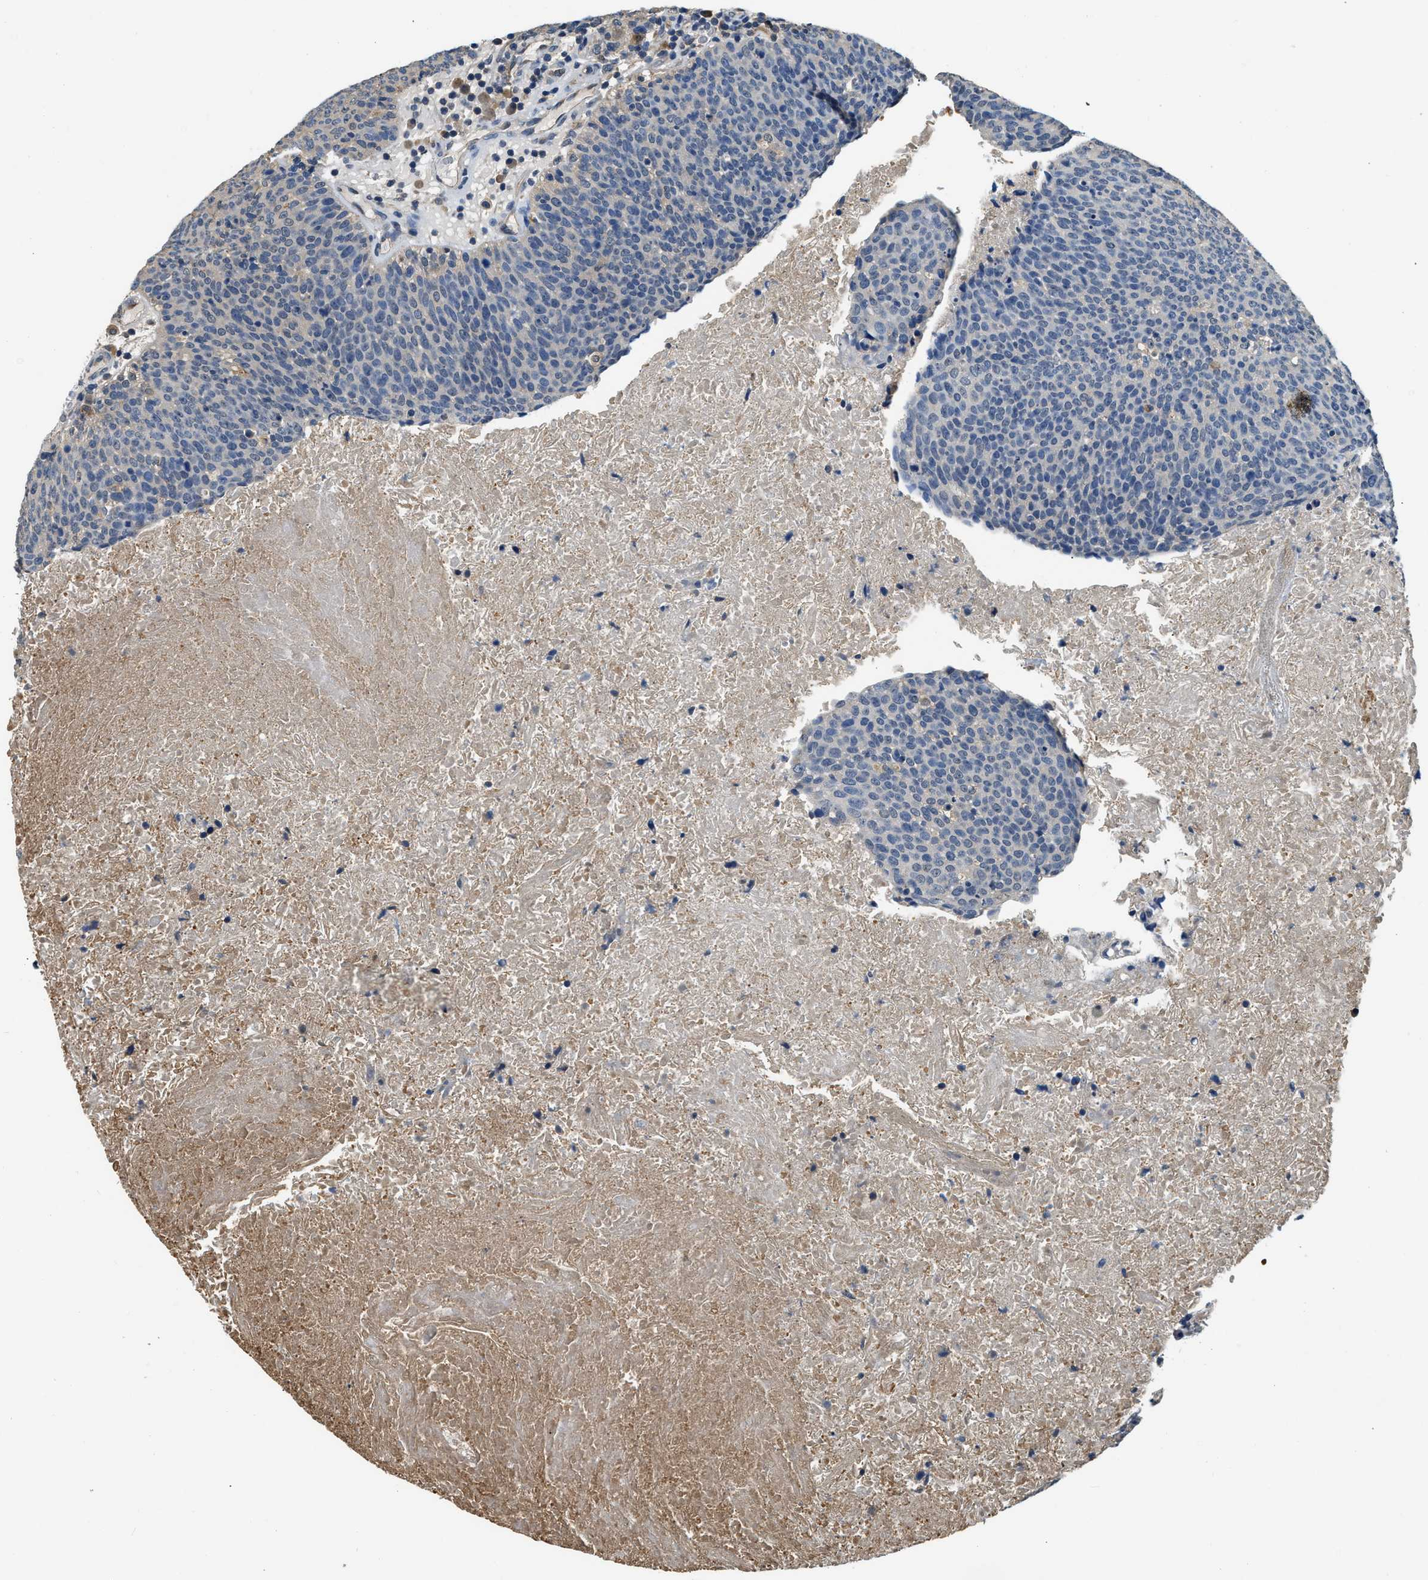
{"staining": {"intensity": "negative", "quantity": "none", "location": "none"}, "tissue": "head and neck cancer", "cell_type": "Tumor cells", "image_type": "cancer", "snomed": [{"axis": "morphology", "description": "Squamous cell carcinoma, NOS"}, {"axis": "morphology", "description": "Squamous cell carcinoma, metastatic, NOS"}, {"axis": "topography", "description": "Lymph node"}, {"axis": "topography", "description": "Head-Neck"}], "caption": "High magnification brightfield microscopy of head and neck cancer (metastatic squamous cell carcinoma) stained with DAB (brown) and counterstained with hematoxylin (blue): tumor cells show no significant expression. The staining is performed using DAB brown chromogen with nuclei counter-stained in using hematoxylin.", "gene": "BCL7C", "patient": {"sex": "male", "age": 62}}